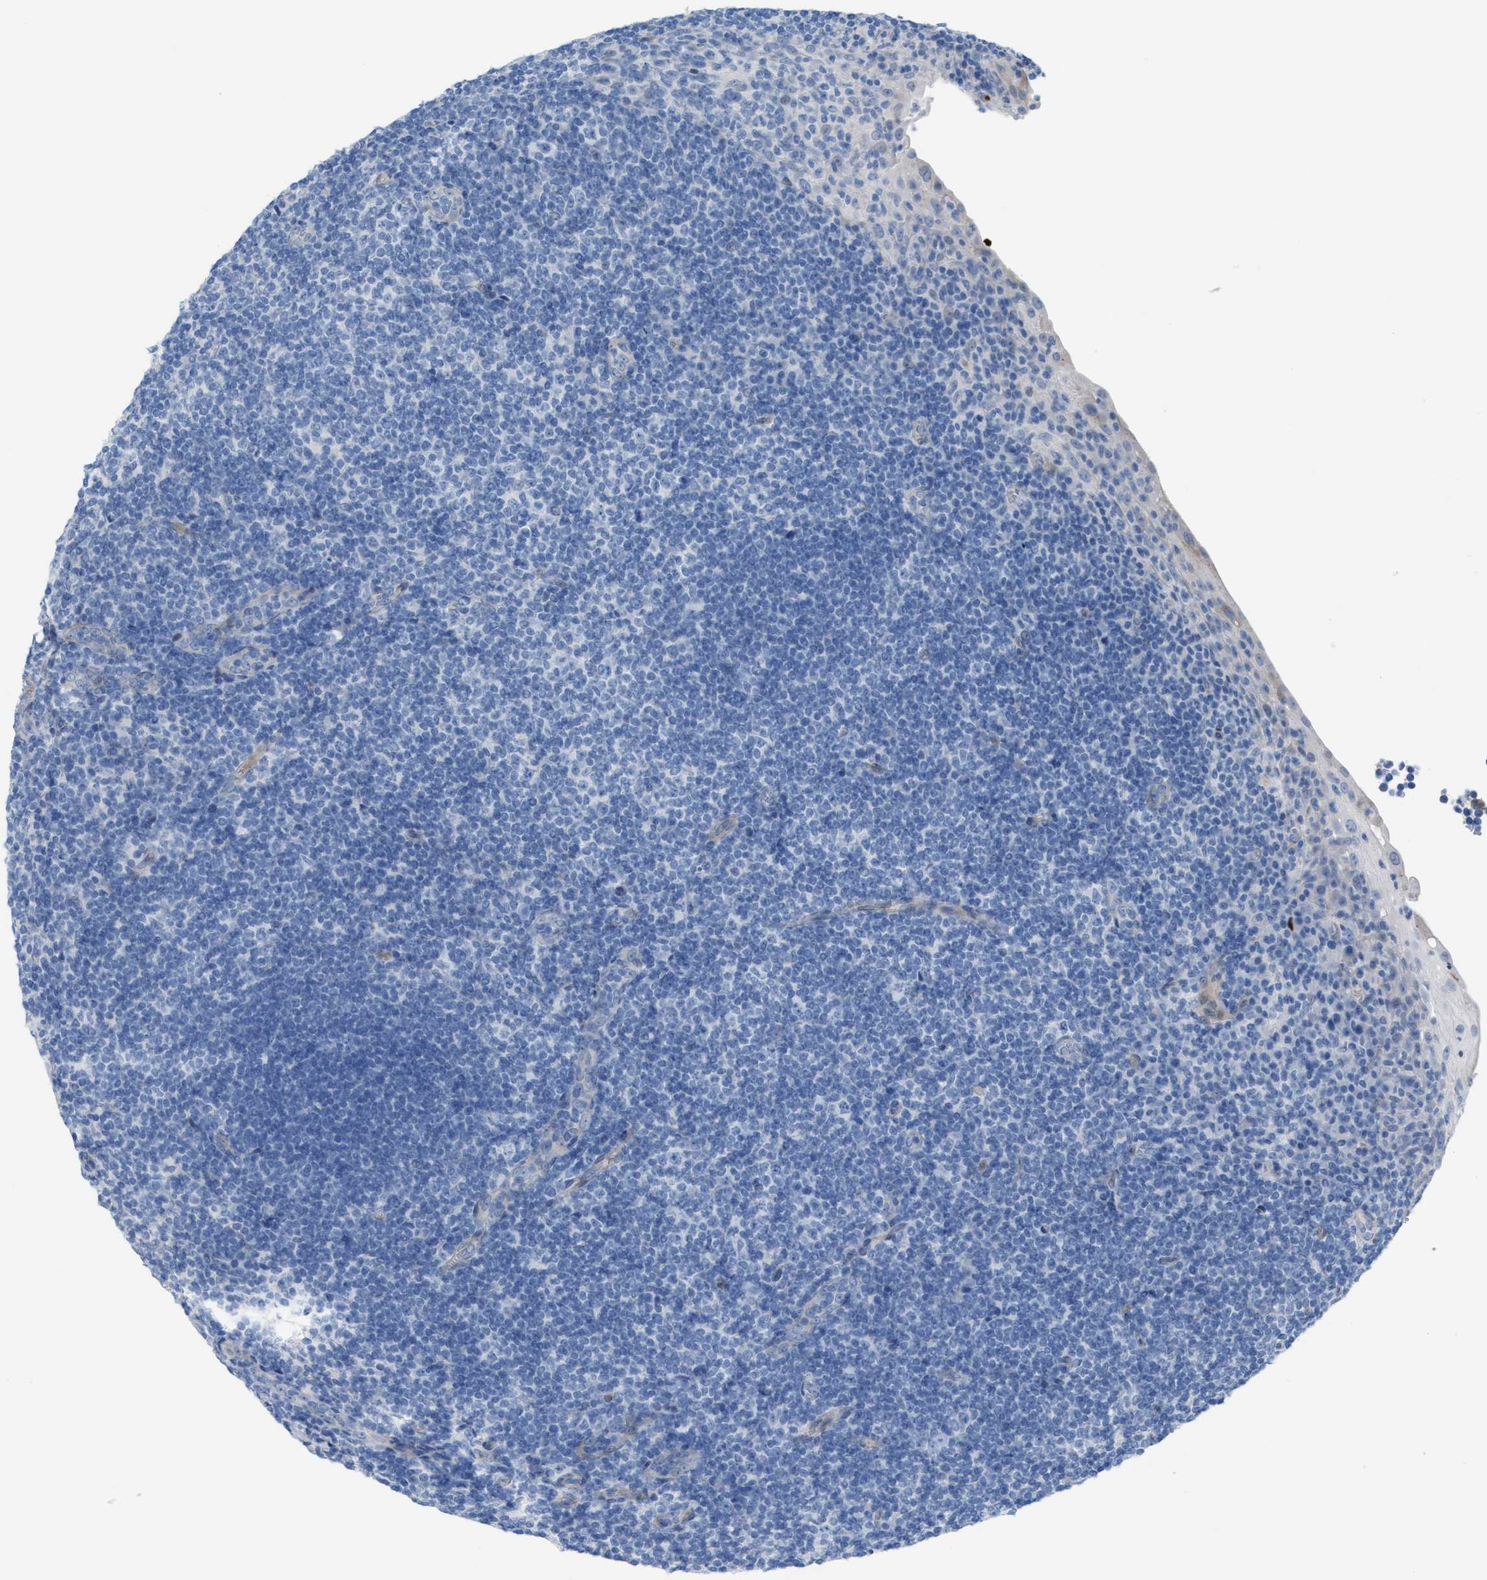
{"staining": {"intensity": "negative", "quantity": "none", "location": "none"}, "tissue": "tonsil", "cell_type": "Germinal center cells", "image_type": "normal", "snomed": [{"axis": "morphology", "description": "Normal tissue, NOS"}, {"axis": "topography", "description": "Tonsil"}], "caption": "The immunohistochemistry (IHC) photomicrograph has no significant positivity in germinal center cells of tonsil.", "gene": "MPP3", "patient": {"sex": "male", "age": 37}}